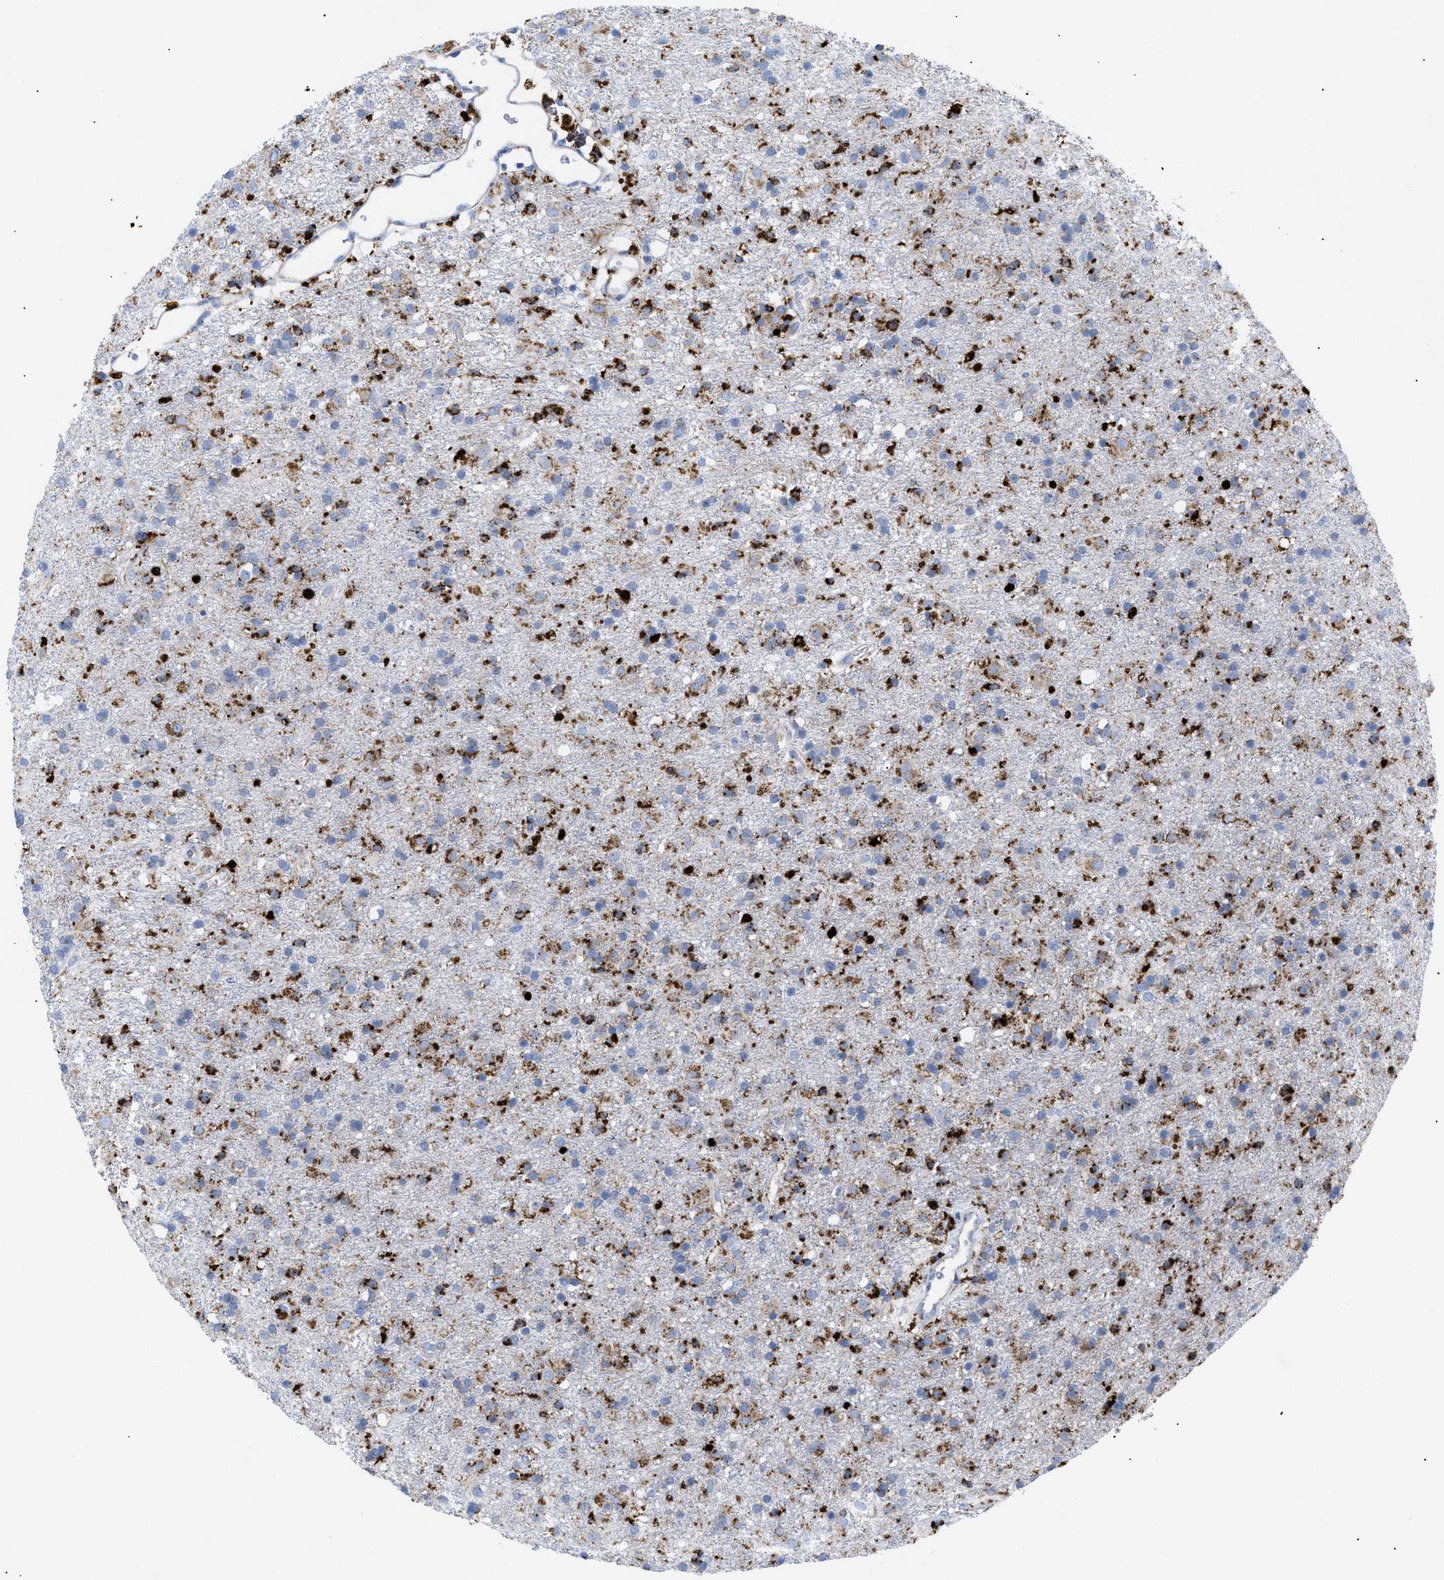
{"staining": {"intensity": "moderate", "quantity": "25%-75%", "location": "cytoplasmic/membranous"}, "tissue": "glioma", "cell_type": "Tumor cells", "image_type": "cancer", "snomed": [{"axis": "morphology", "description": "Glioma, malignant, Low grade"}, {"axis": "topography", "description": "Brain"}], "caption": "Glioma stained for a protein (brown) demonstrates moderate cytoplasmic/membranous positive staining in about 25%-75% of tumor cells.", "gene": "DRAM2", "patient": {"sex": "male", "age": 65}}